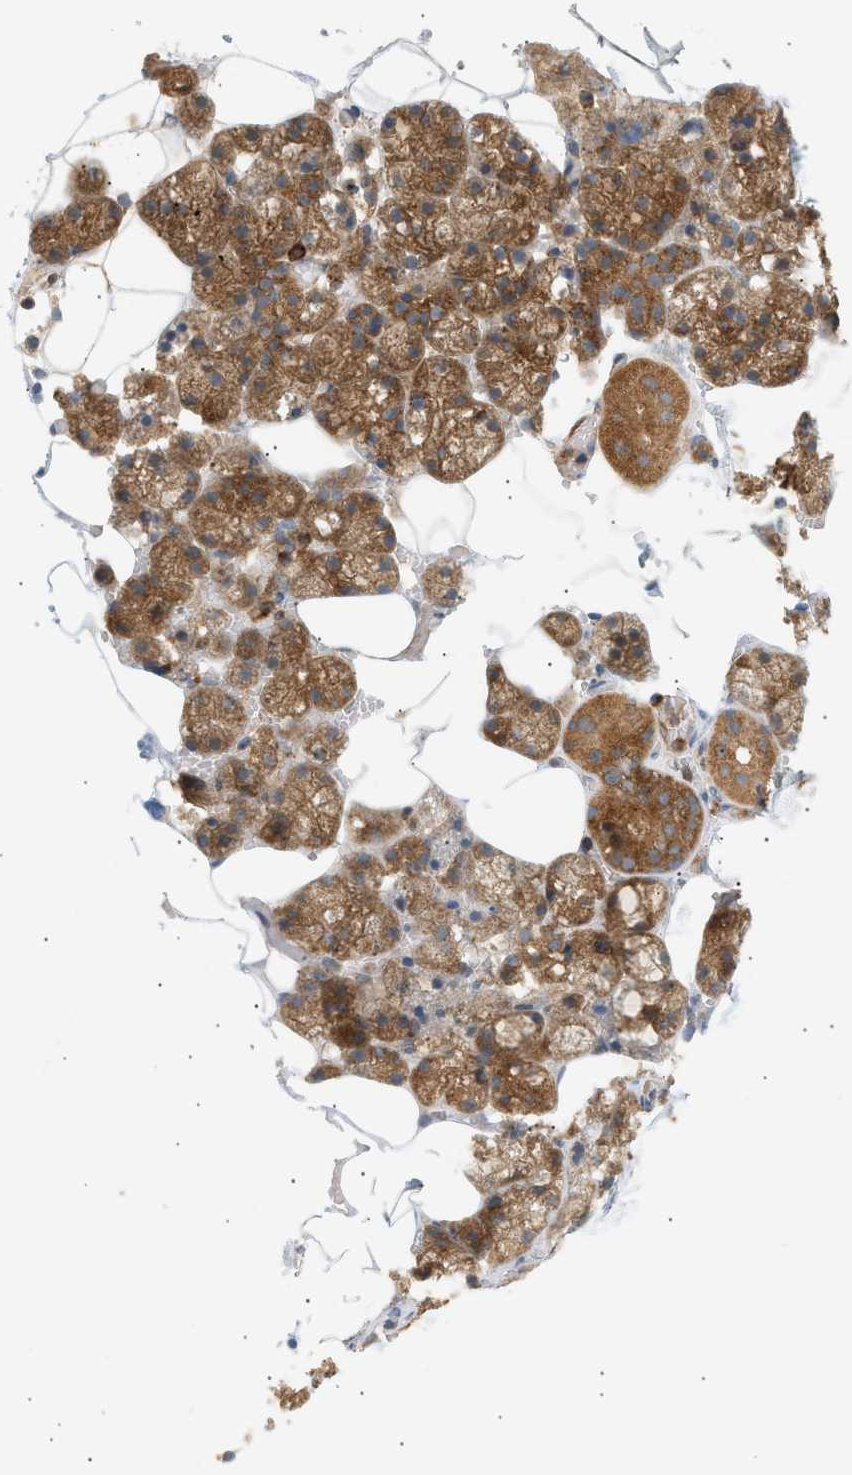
{"staining": {"intensity": "moderate", "quantity": ">75%", "location": "cytoplasmic/membranous"}, "tissue": "salivary gland", "cell_type": "Glandular cells", "image_type": "normal", "snomed": [{"axis": "morphology", "description": "Normal tissue, NOS"}, {"axis": "topography", "description": "Salivary gland"}], "caption": "There is medium levels of moderate cytoplasmic/membranous expression in glandular cells of unremarkable salivary gland, as demonstrated by immunohistochemical staining (brown color).", "gene": "SHC1", "patient": {"sex": "male", "age": 62}}